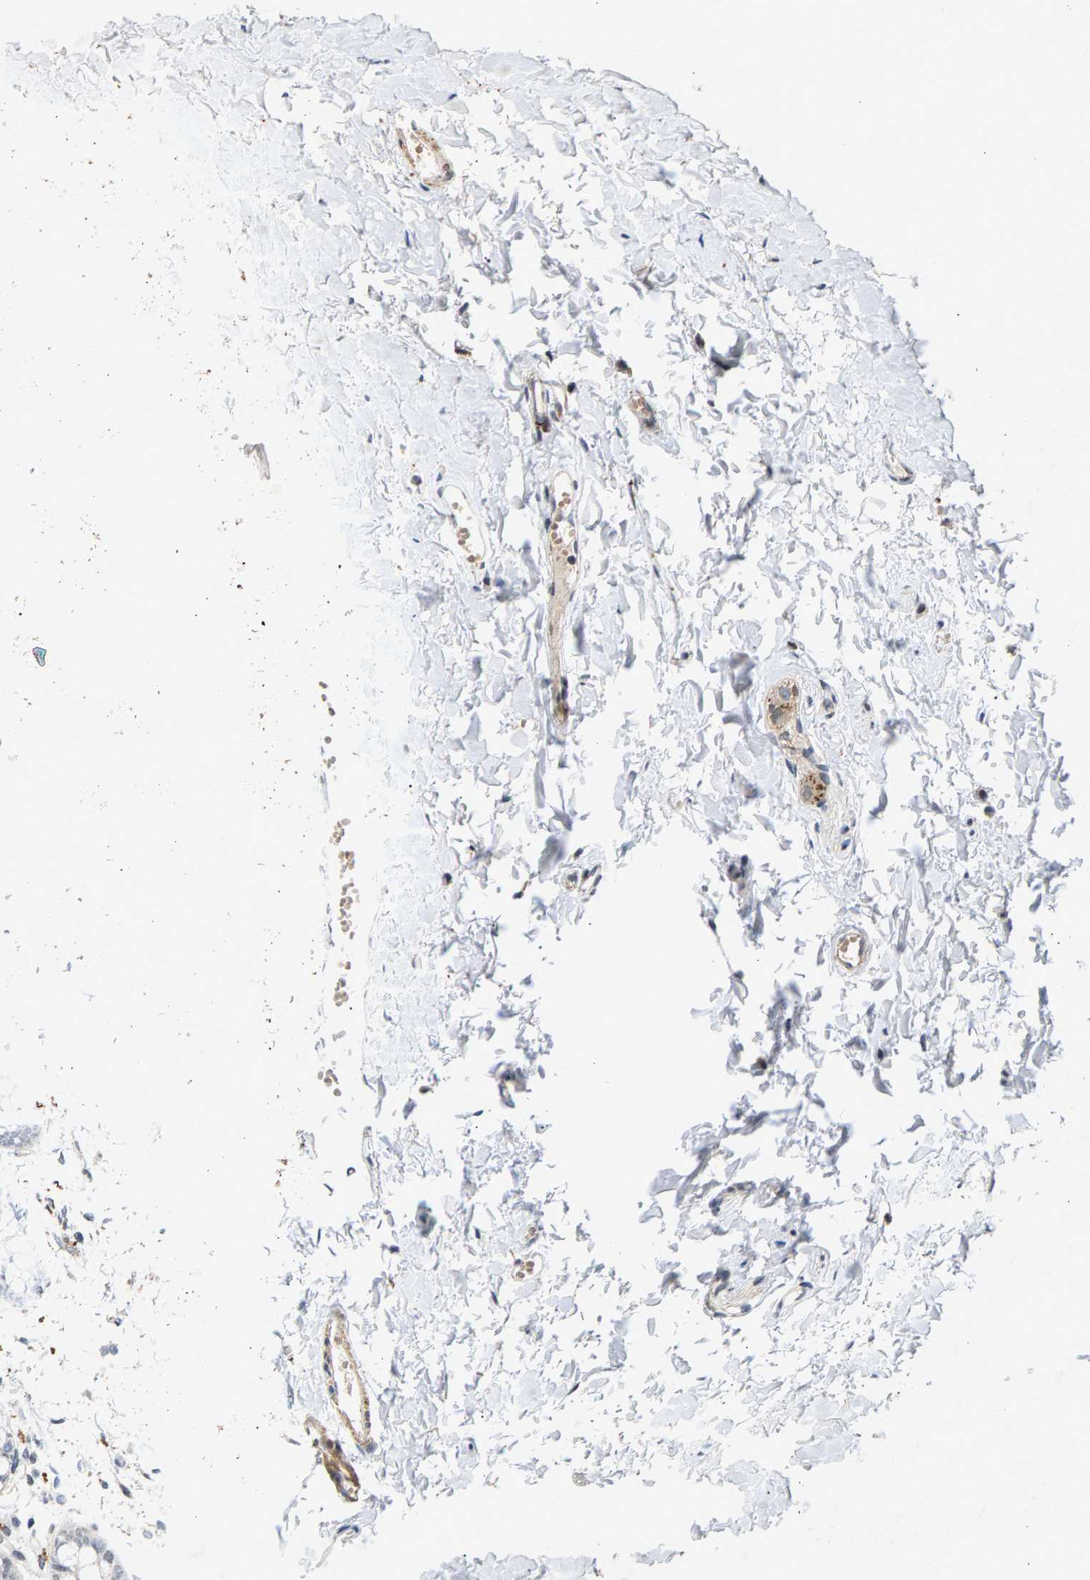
{"staining": {"intensity": "strong", "quantity": "<25%", "location": "cytoplasmic/membranous"}, "tissue": "rectum", "cell_type": "Glandular cells", "image_type": "normal", "snomed": [{"axis": "morphology", "description": "Normal tissue, NOS"}, {"axis": "topography", "description": "Rectum"}], "caption": "An image of human rectum stained for a protein reveals strong cytoplasmic/membranous brown staining in glandular cells.", "gene": "ZPR1", "patient": {"sex": "female", "age": 66}}